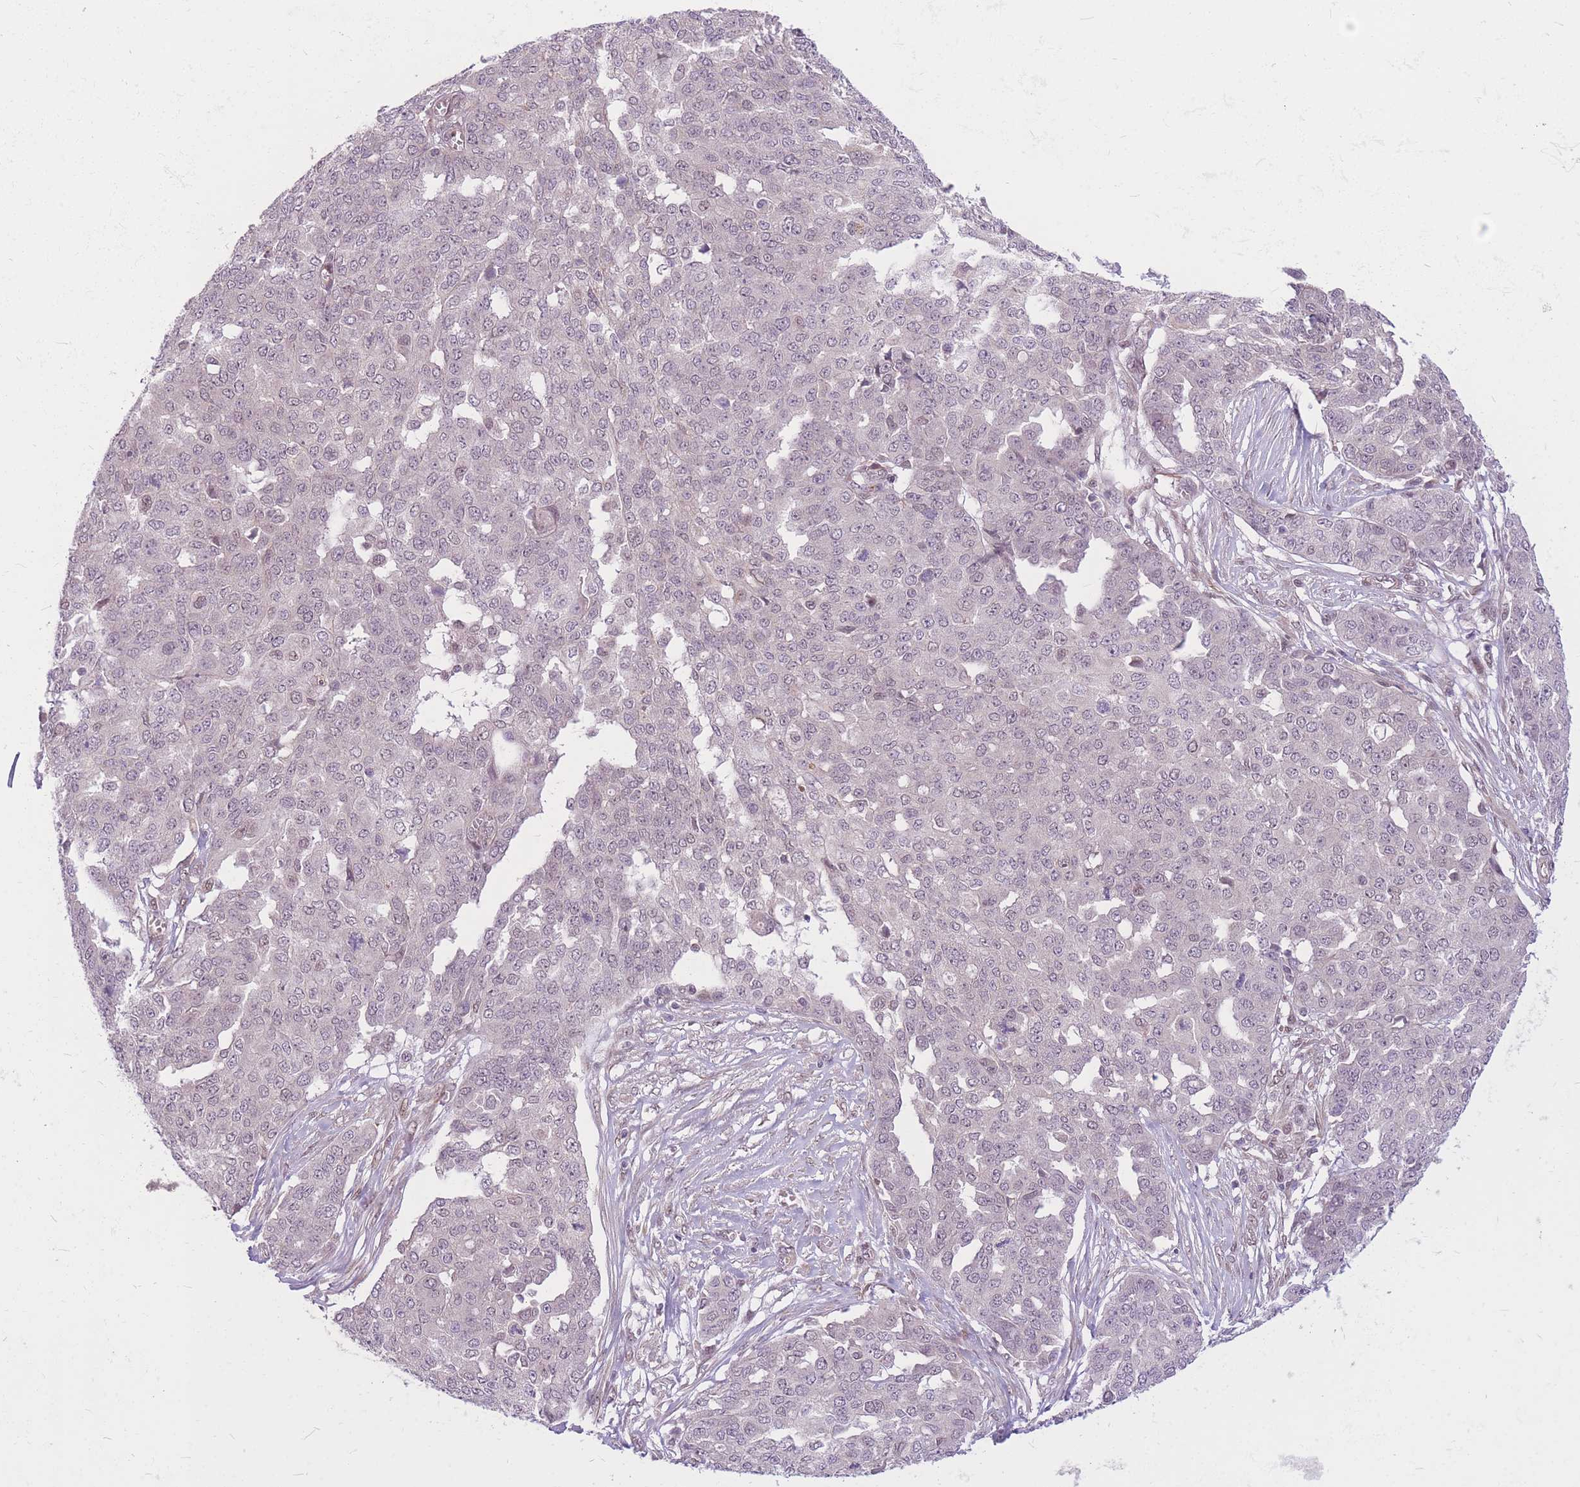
{"staining": {"intensity": "negative", "quantity": "none", "location": "none"}, "tissue": "ovarian cancer", "cell_type": "Tumor cells", "image_type": "cancer", "snomed": [{"axis": "morphology", "description": "Cystadenocarcinoma, serous, NOS"}, {"axis": "topography", "description": "Soft tissue"}, {"axis": "topography", "description": "Ovary"}], "caption": "The photomicrograph demonstrates no staining of tumor cells in ovarian serous cystadenocarcinoma.", "gene": "ERCC2", "patient": {"sex": "female", "age": 57}}